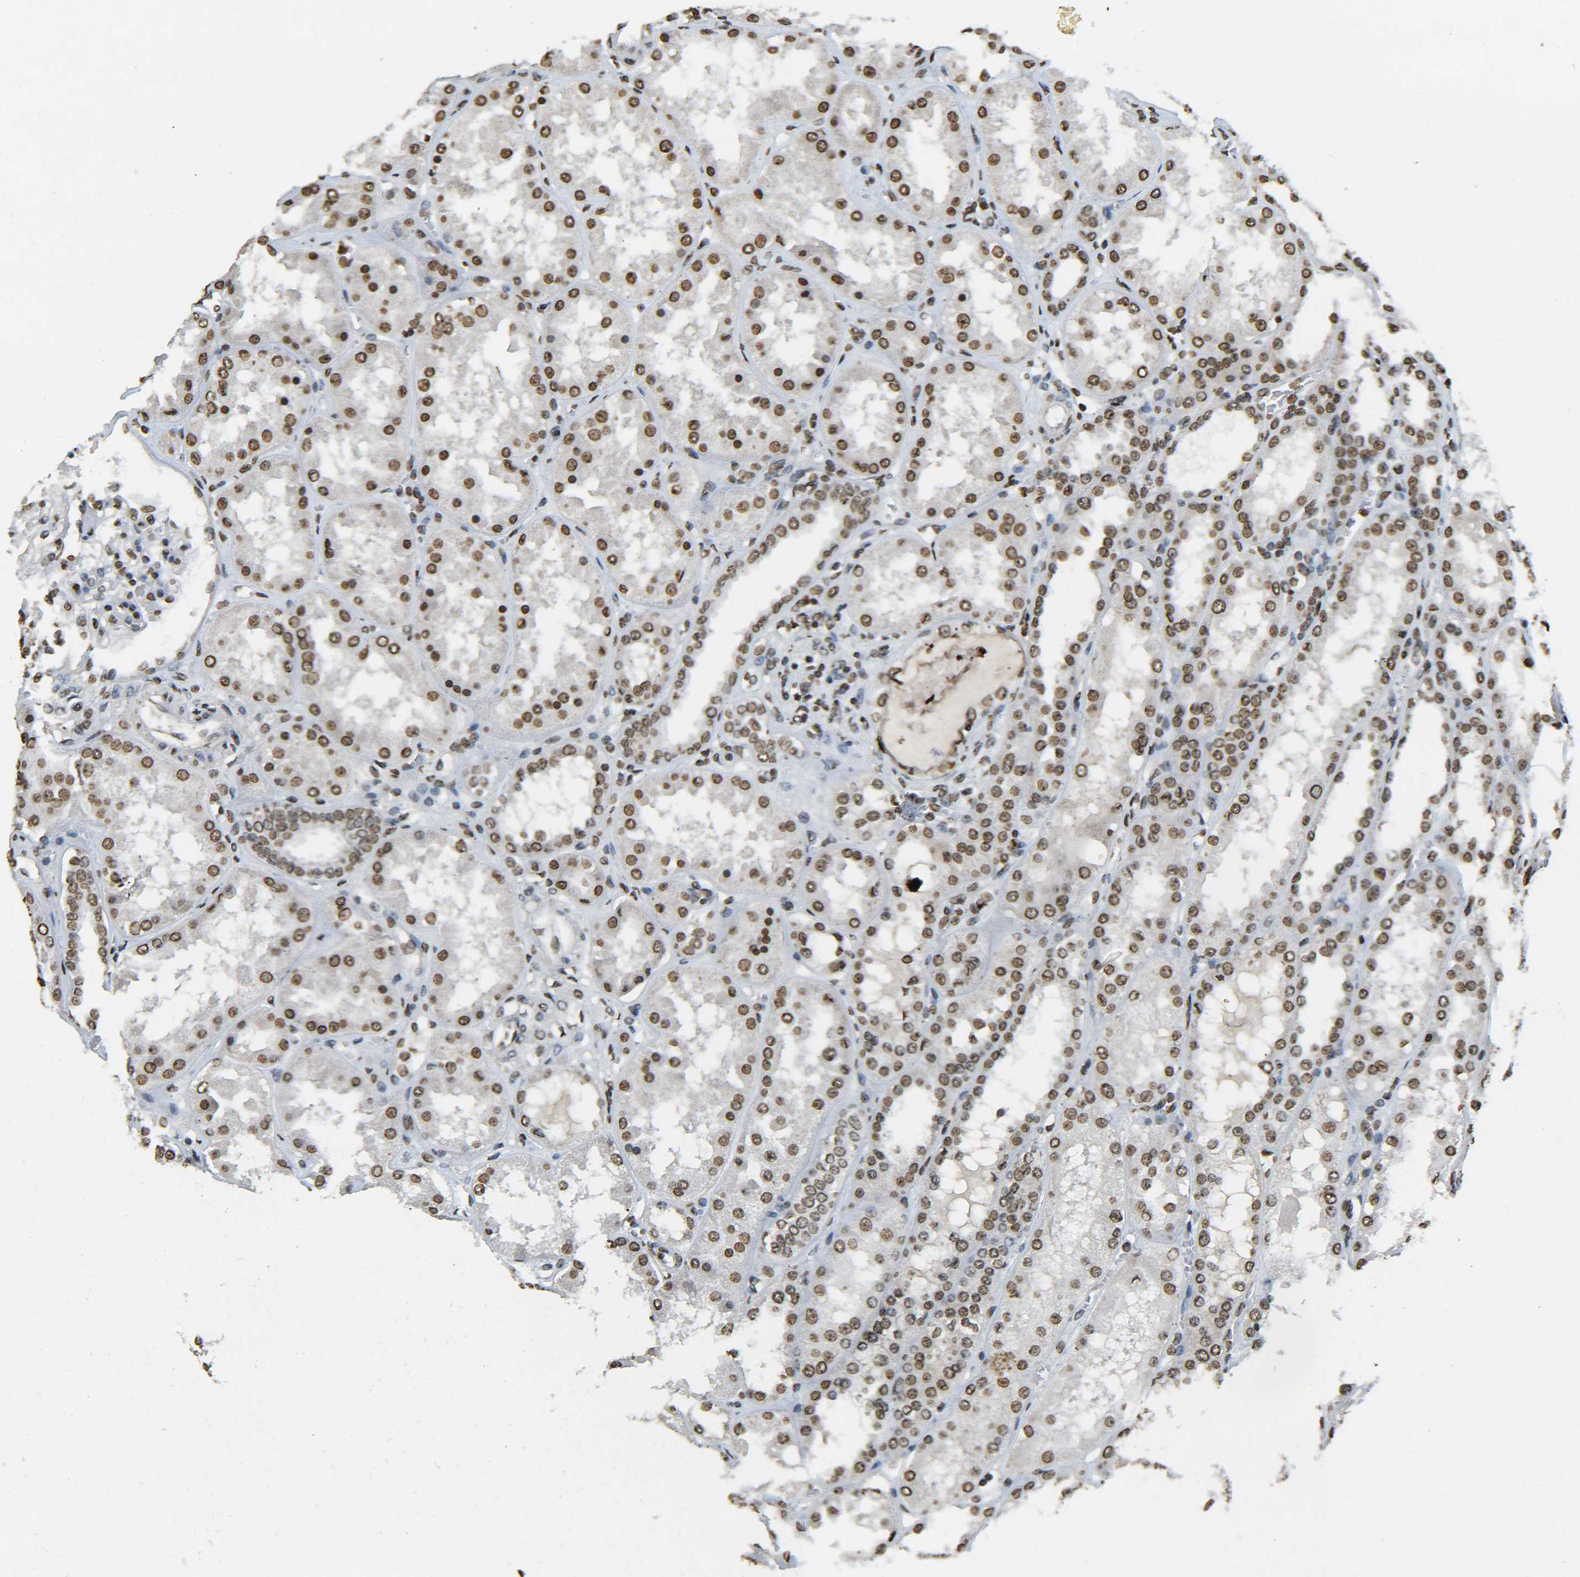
{"staining": {"intensity": "strong", "quantity": "25%-75%", "location": "nuclear"}, "tissue": "kidney", "cell_type": "Cells in glomeruli", "image_type": "normal", "snomed": [{"axis": "morphology", "description": "Normal tissue, NOS"}, {"axis": "topography", "description": "Kidney"}], "caption": "The immunohistochemical stain shows strong nuclear expression in cells in glomeruli of unremarkable kidney. (Stains: DAB in brown, nuclei in blue, Microscopy: brightfield microscopy at high magnification).", "gene": "H4C16", "patient": {"sex": "female", "age": 56}}